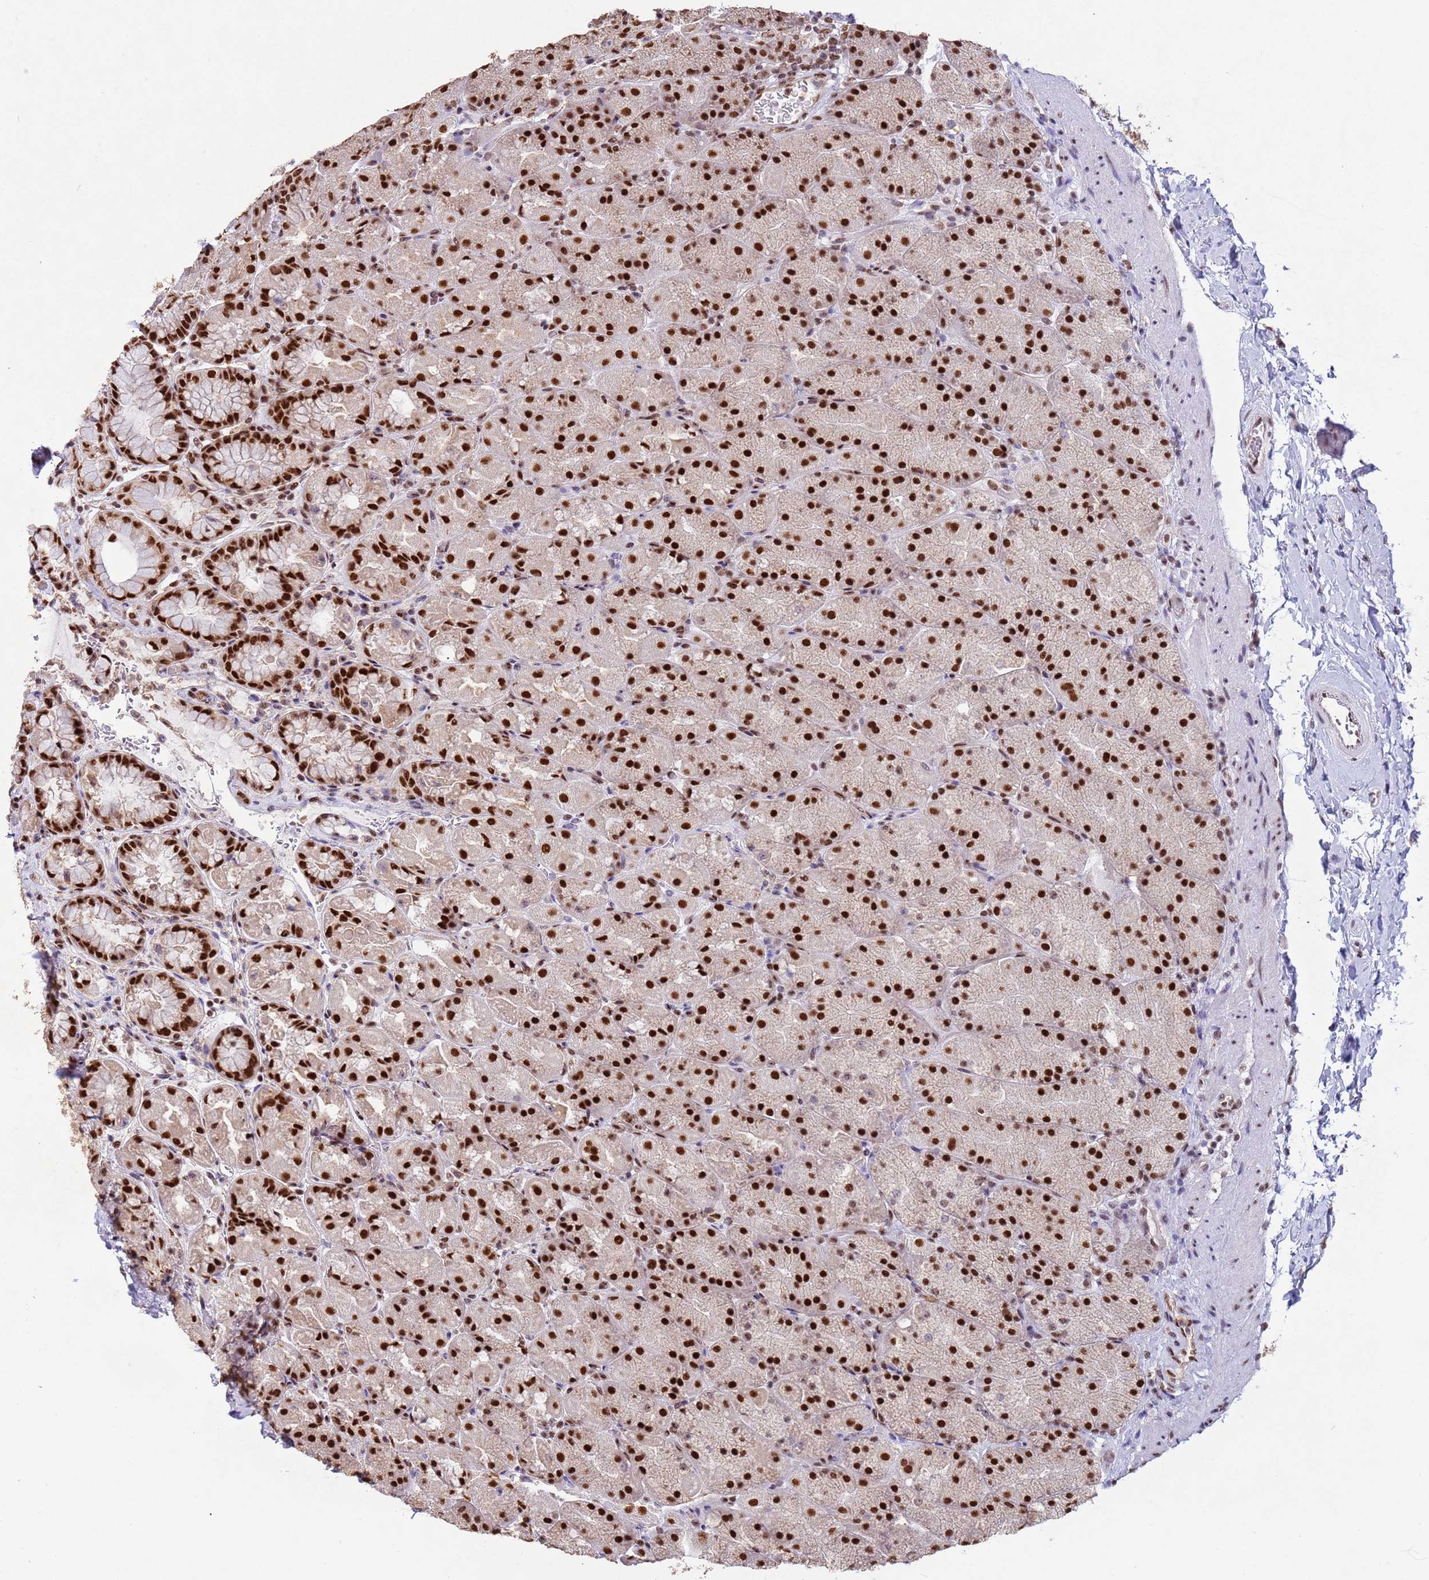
{"staining": {"intensity": "strong", "quantity": ">75%", "location": "nuclear"}, "tissue": "stomach", "cell_type": "Glandular cells", "image_type": "normal", "snomed": [{"axis": "morphology", "description": "Normal tissue, NOS"}, {"axis": "topography", "description": "Stomach, upper"}, {"axis": "topography", "description": "Stomach, lower"}], "caption": "Strong nuclear positivity is appreciated in approximately >75% of glandular cells in normal stomach.", "gene": "ESF1", "patient": {"sex": "male", "age": 67}}